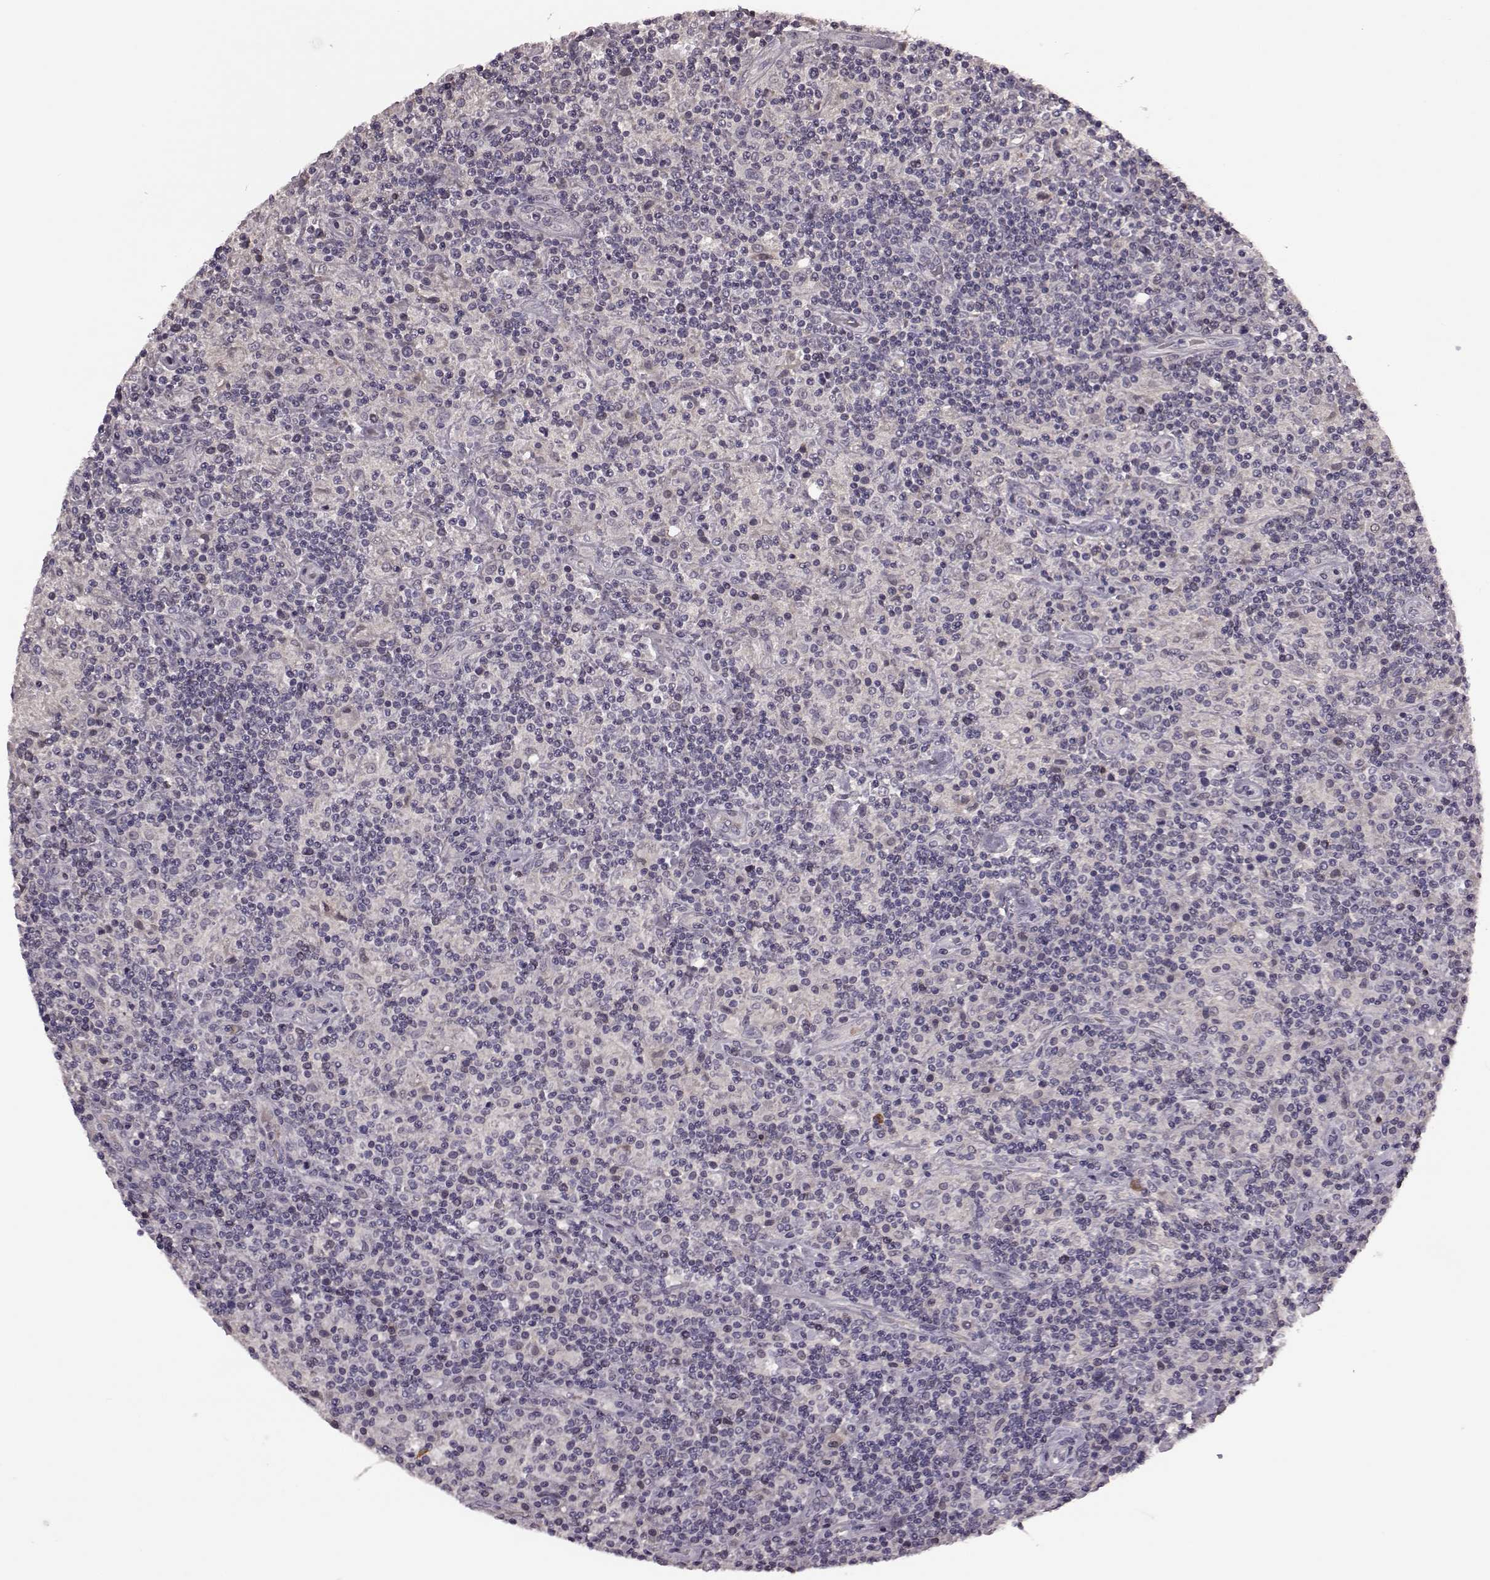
{"staining": {"intensity": "negative", "quantity": "none", "location": "none"}, "tissue": "lymphoma", "cell_type": "Tumor cells", "image_type": "cancer", "snomed": [{"axis": "morphology", "description": "Hodgkin's disease, NOS"}, {"axis": "topography", "description": "Lymph node"}], "caption": "Micrograph shows no significant protein positivity in tumor cells of Hodgkin's disease.", "gene": "NRL", "patient": {"sex": "male", "age": 70}}